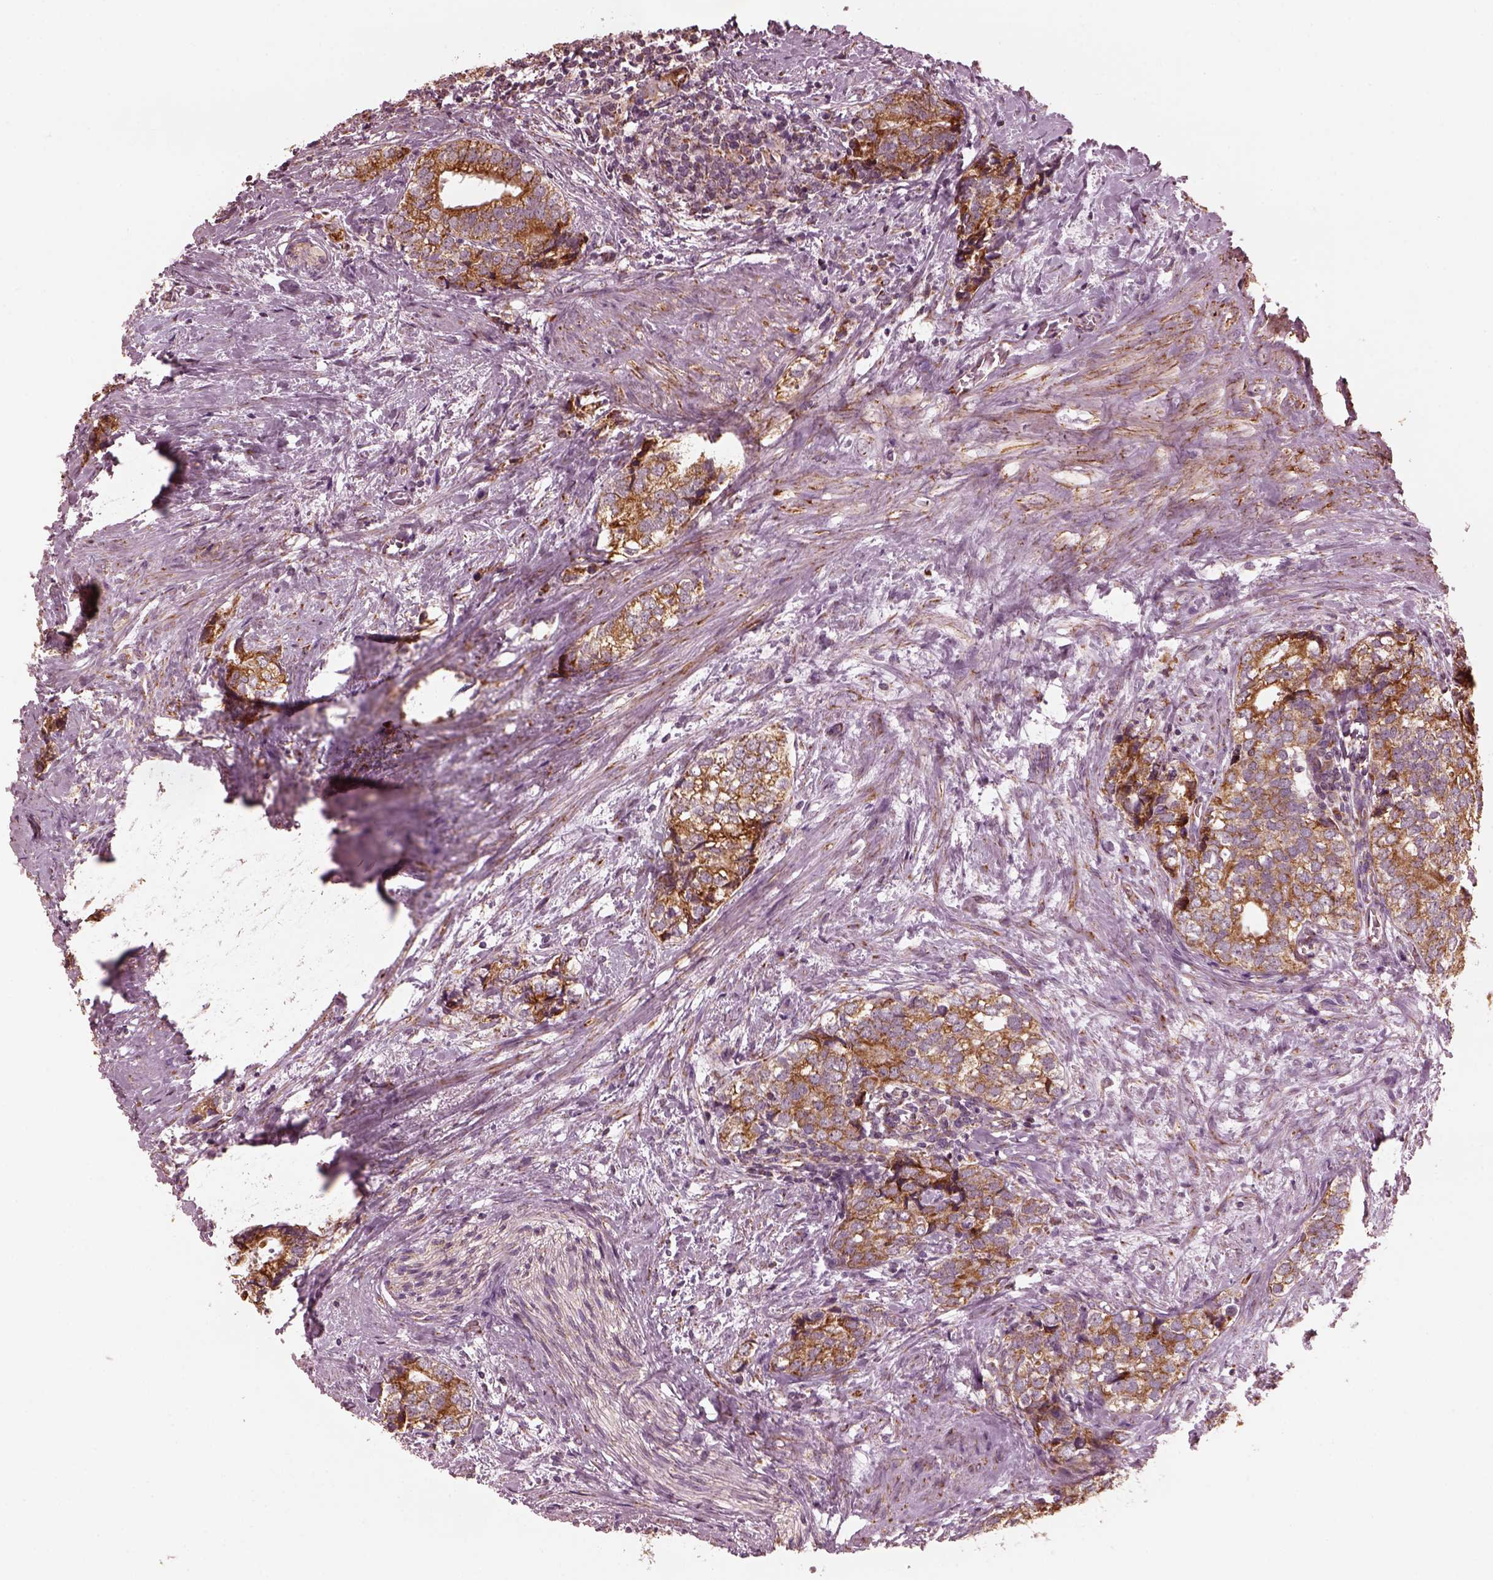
{"staining": {"intensity": "moderate", "quantity": ">75%", "location": "cytoplasmic/membranous"}, "tissue": "prostate cancer", "cell_type": "Tumor cells", "image_type": "cancer", "snomed": [{"axis": "morphology", "description": "Adenocarcinoma, NOS"}, {"axis": "topography", "description": "Prostate and seminal vesicle, NOS"}], "caption": "Immunohistochemical staining of prostate adenocarcinoma demonstrates medium levels of moderate cytoplasmic/membranous staining in approximately >75% of tumor cells.", "gene": "NDUFB10", "patient": {"sex": "male", "age": 63}}